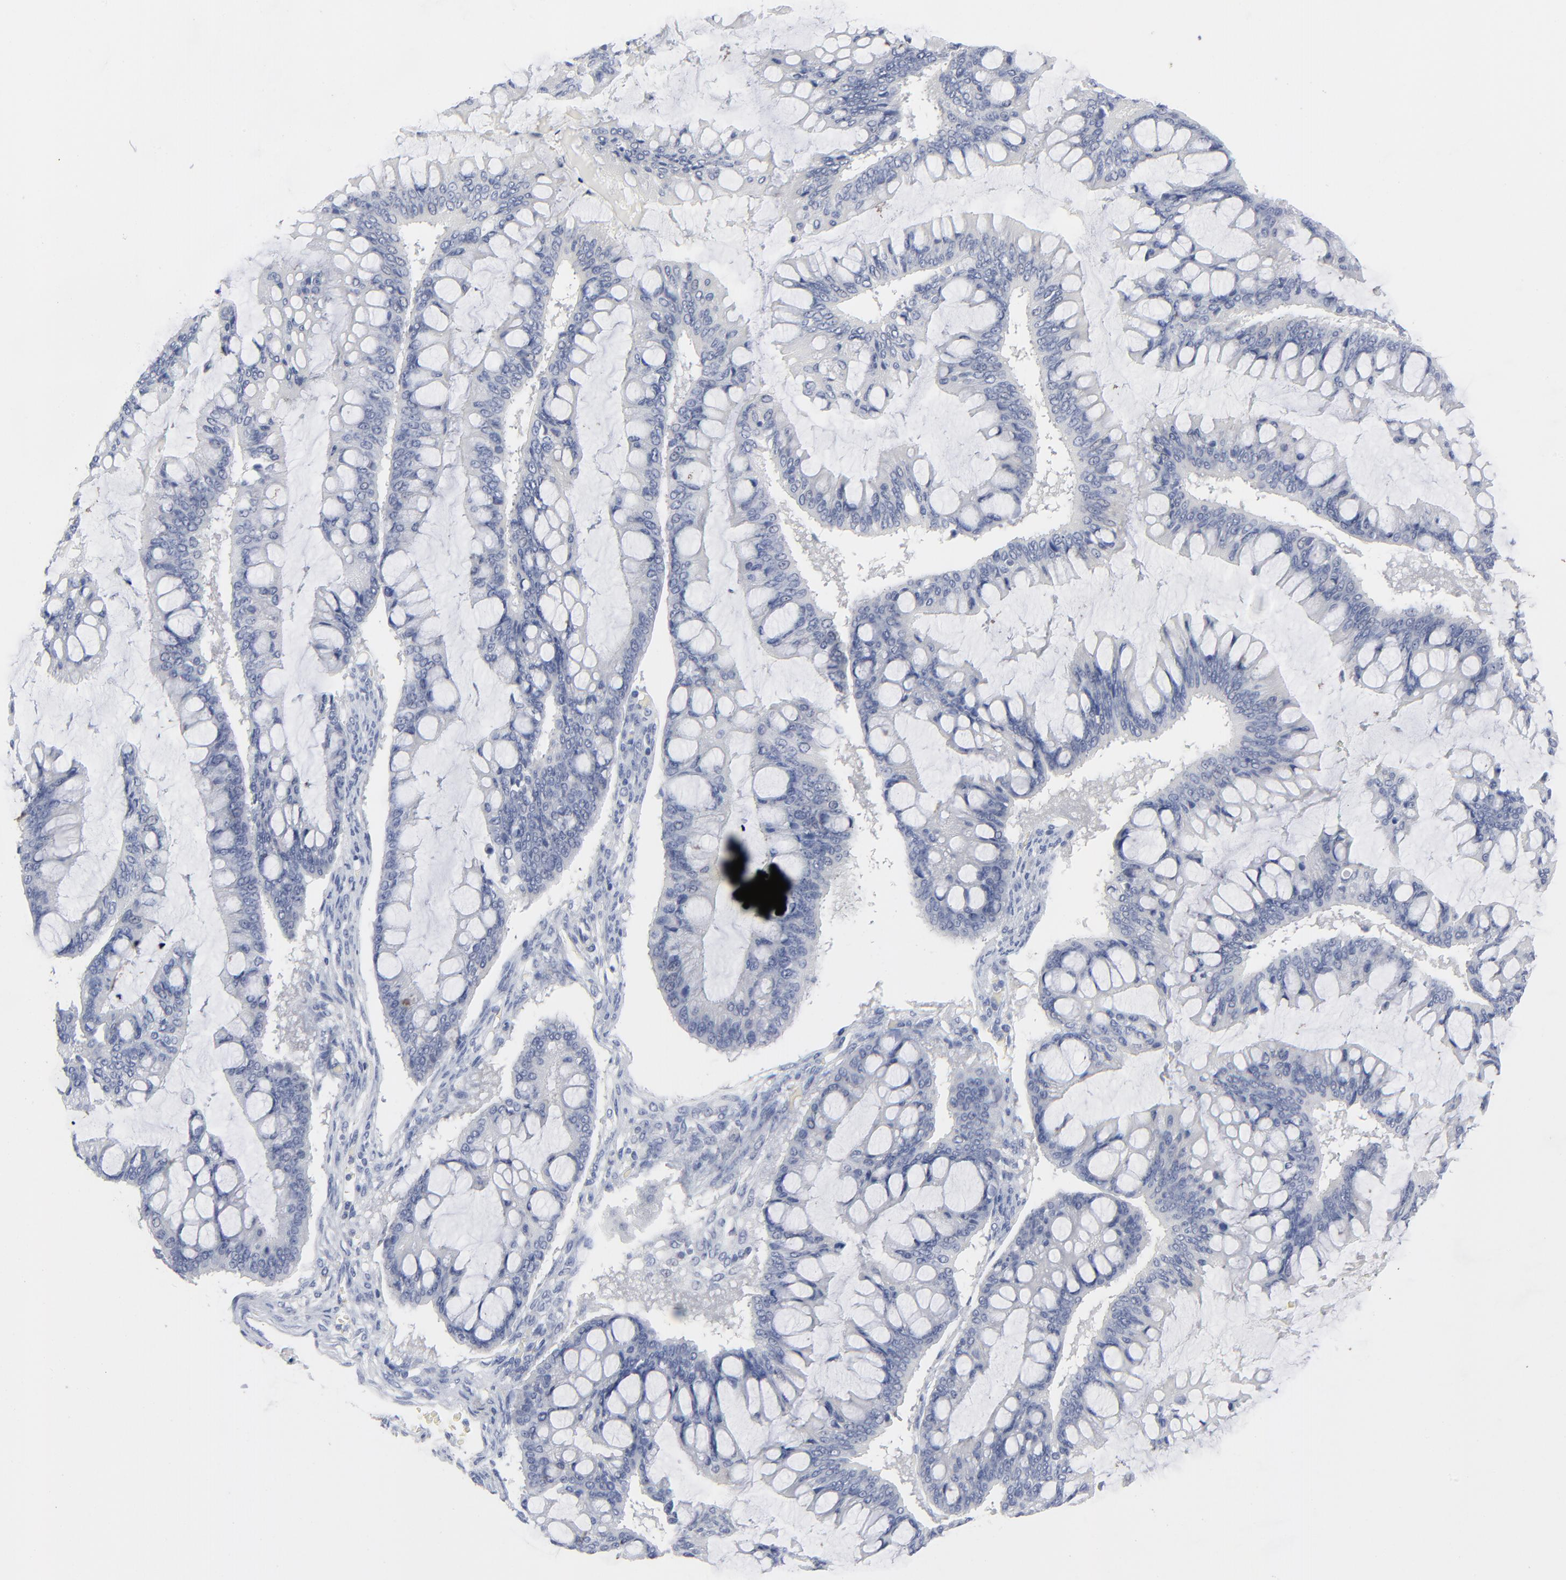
{"staining": {"intensity": "negative", "quantity": "none", "location": "none"}, "tissue": "ovarian cancer", "cell_type": "Tumor cells", "image_type": "cancer", "snomed": [{"axis": "morphology", "description": "Cystadenocarcinoma, mucinous, NOS"}, {"axis": "topography", "description": "Ovary"}], "caption": "Immunohistochemical staining of ovarian cancer displays no significant expression in tumor cells.", "gene": "CLEC4G", "patient": {"sex": "female", "age": 73}}